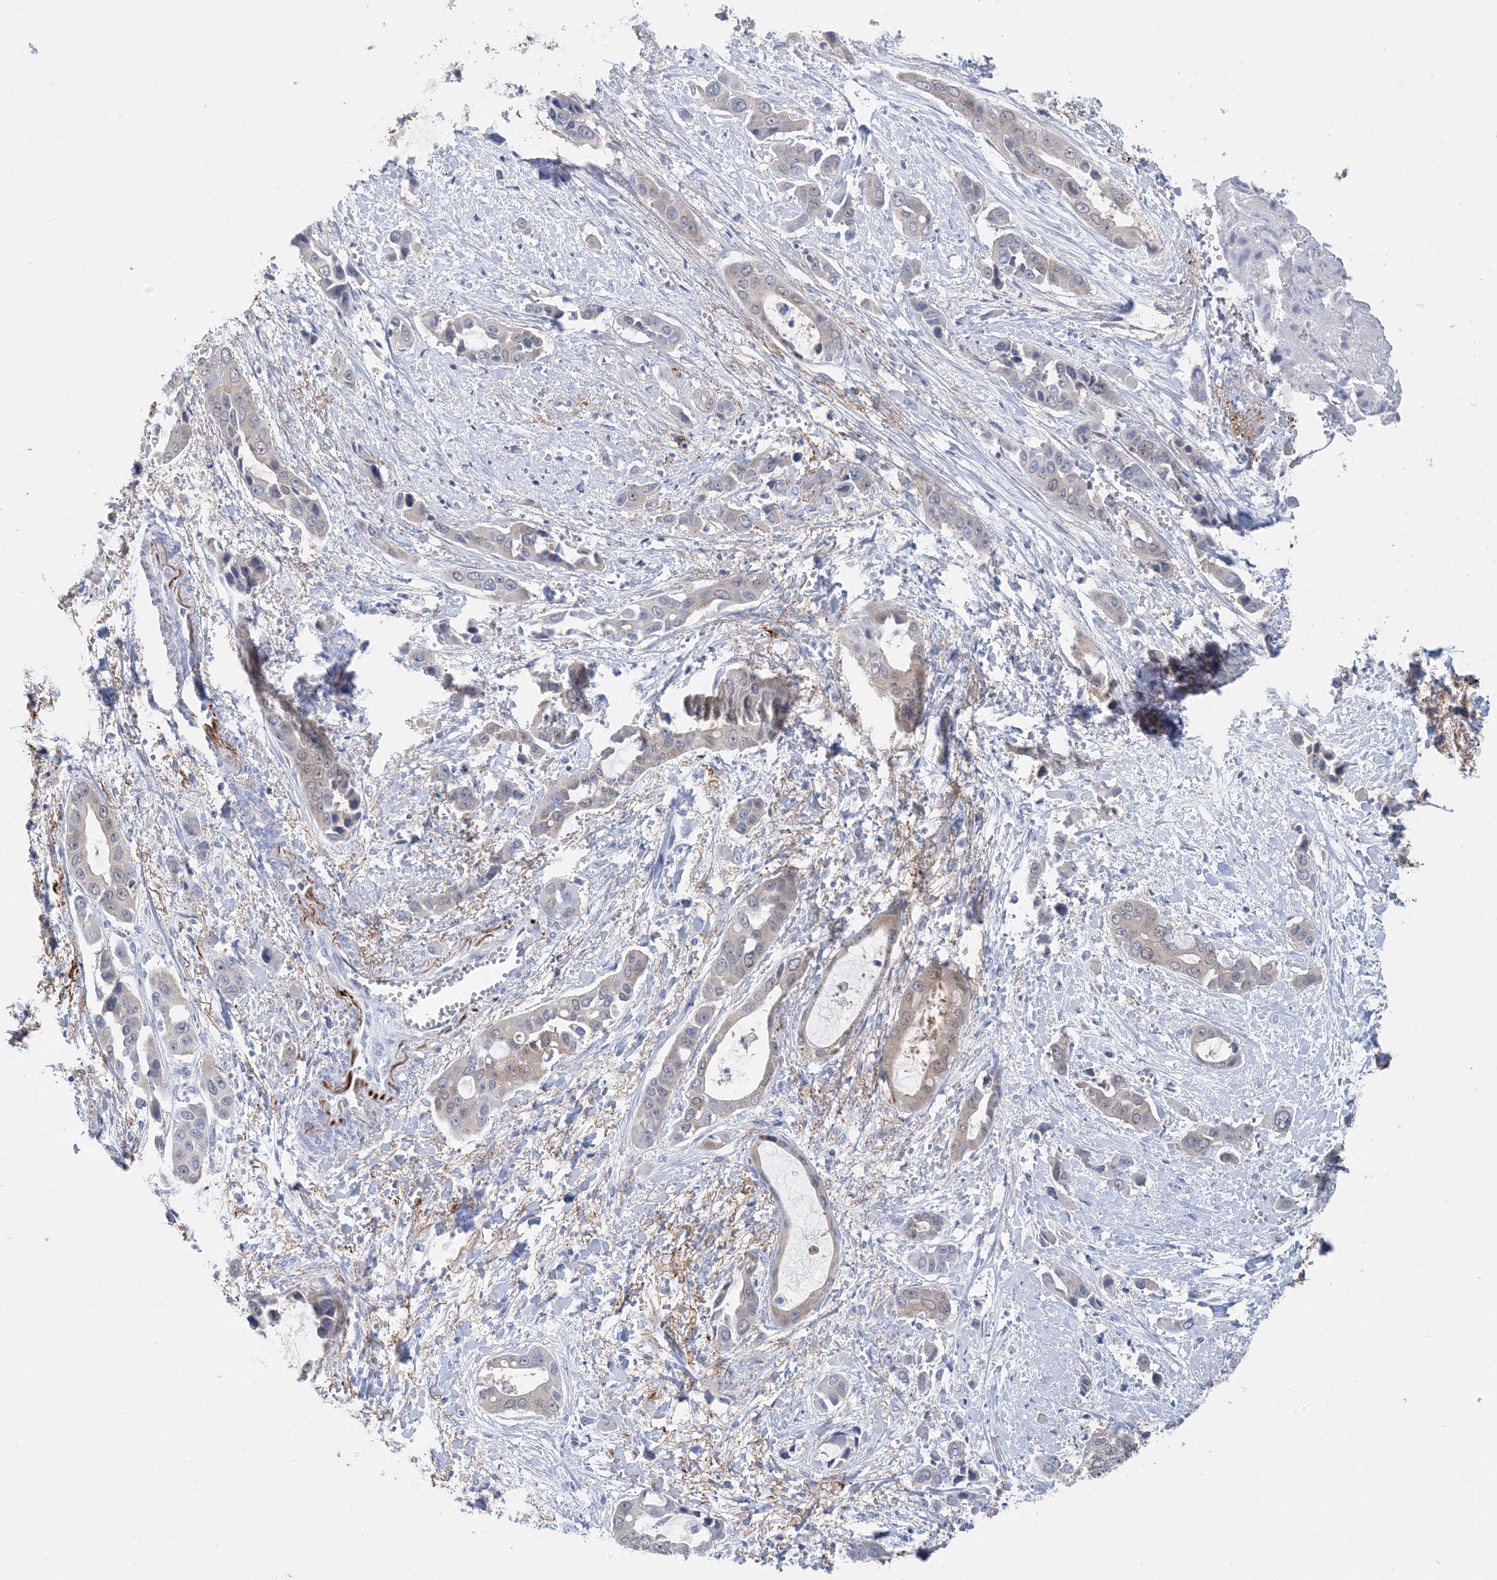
{"staining": {"intensity": "weak", "quantity": "<25%", "location": "cytoplasmic/membranous"}, "tissue": "liver cancer", "cell_type": "Tumor cells", "image_type": "cancer", "snomed": [{"axis": "morphology", "description": "Cholangiocarcinoma"}, {"axis": "topography", "description": "Liver"}], "caption": "IHC of human liver cancer reveals no expression in tumor cells.", "gene": "SH3YL1", "patient": {"sex": "female", "age": 52}}